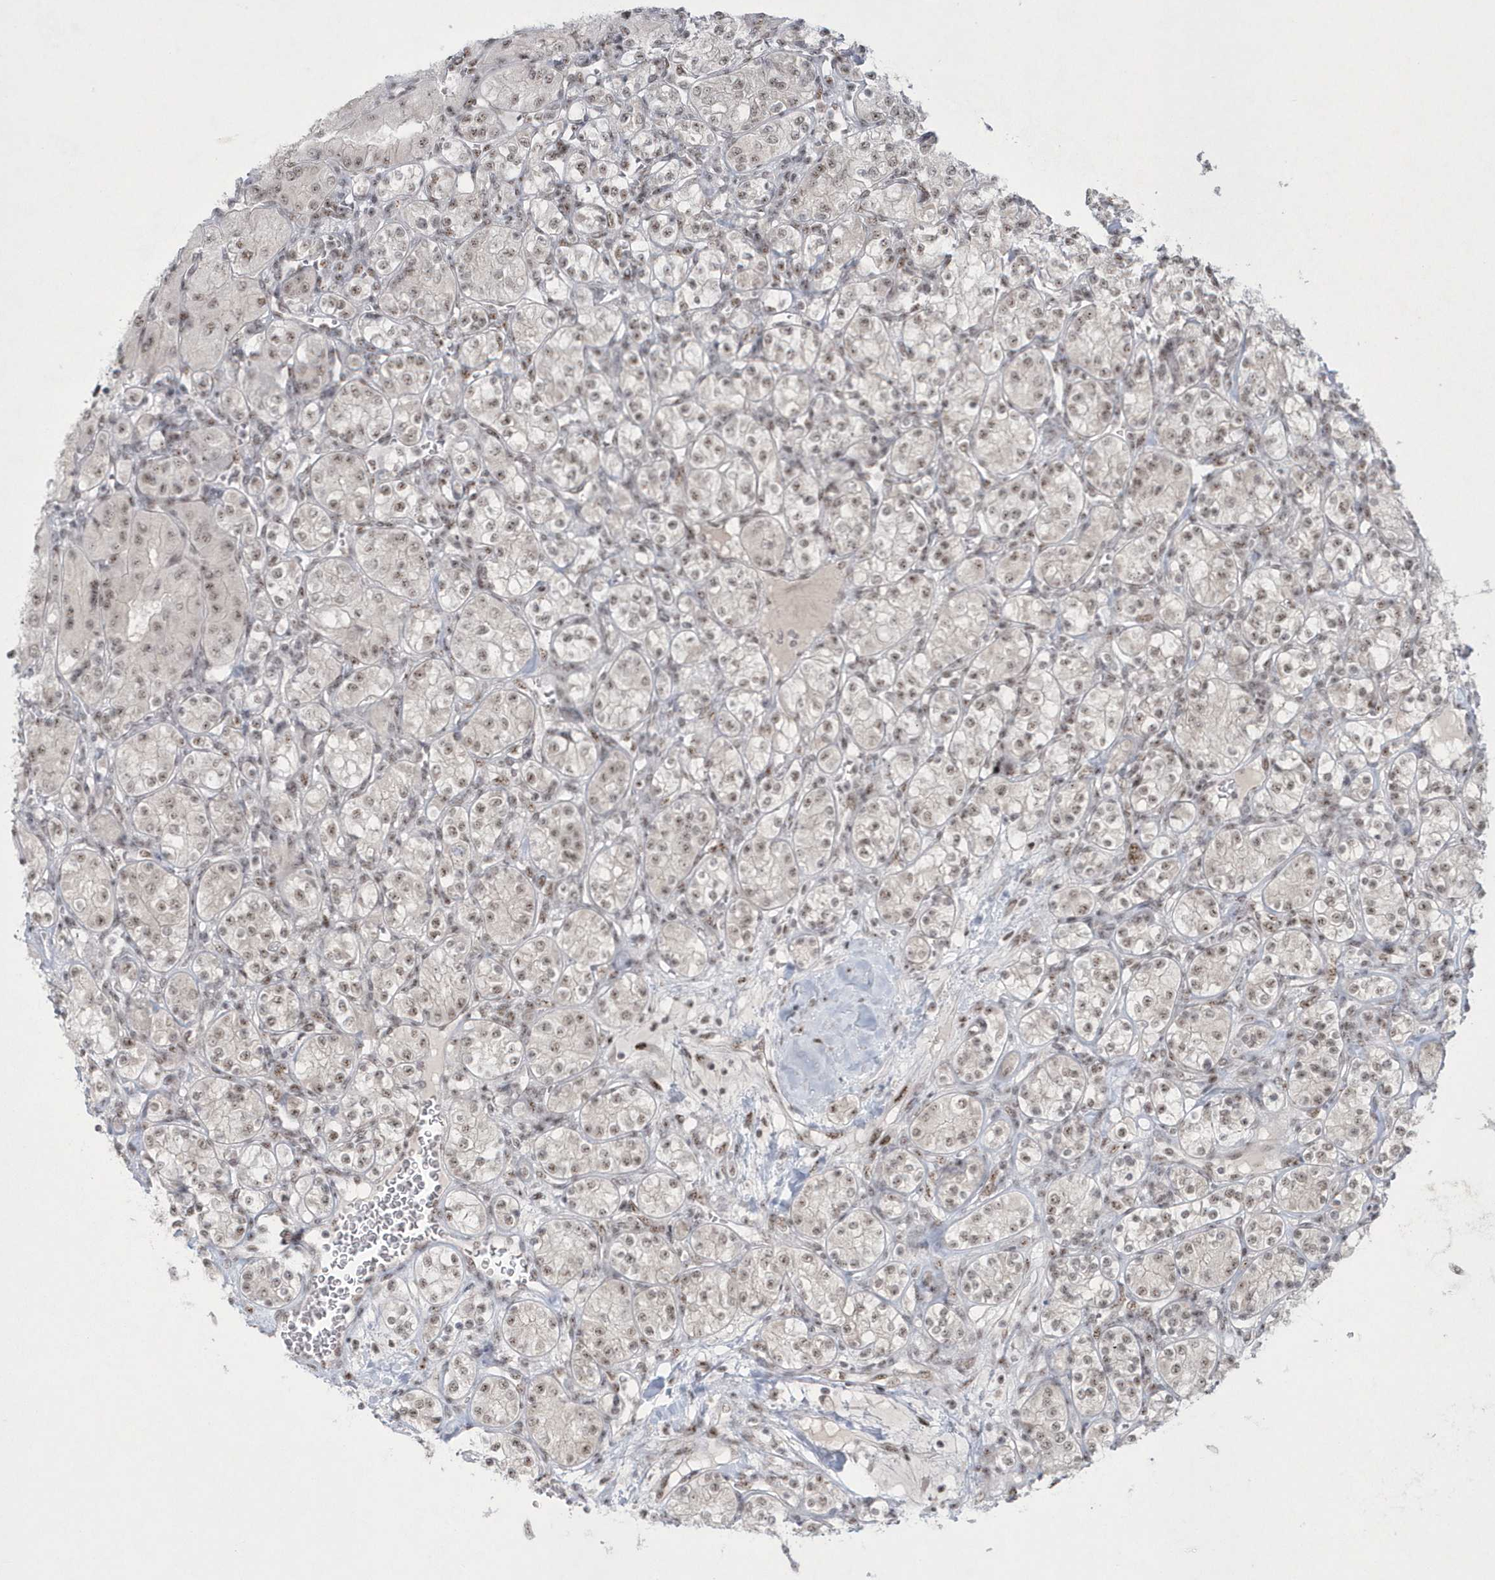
{"staining": {"intensity": "weak", "quantity": ">75%", "location": "nuclear"}, "tissue": "renal cancer", "cell_type": "Tumor cells", "image_type": "cancer", "snomed": [{"axis": "morphology", "description": "Adenocarcinoma, NOS"}, {"axis": "topography", "description": "Kidney"}], "caption": "Tumor cells demonstrate low levels of weak nuclear staining in about >75% of cells in renal adenocarcinoma.", "gene": "KDM6B", "patient": {"sex": "male", "age": 77}}